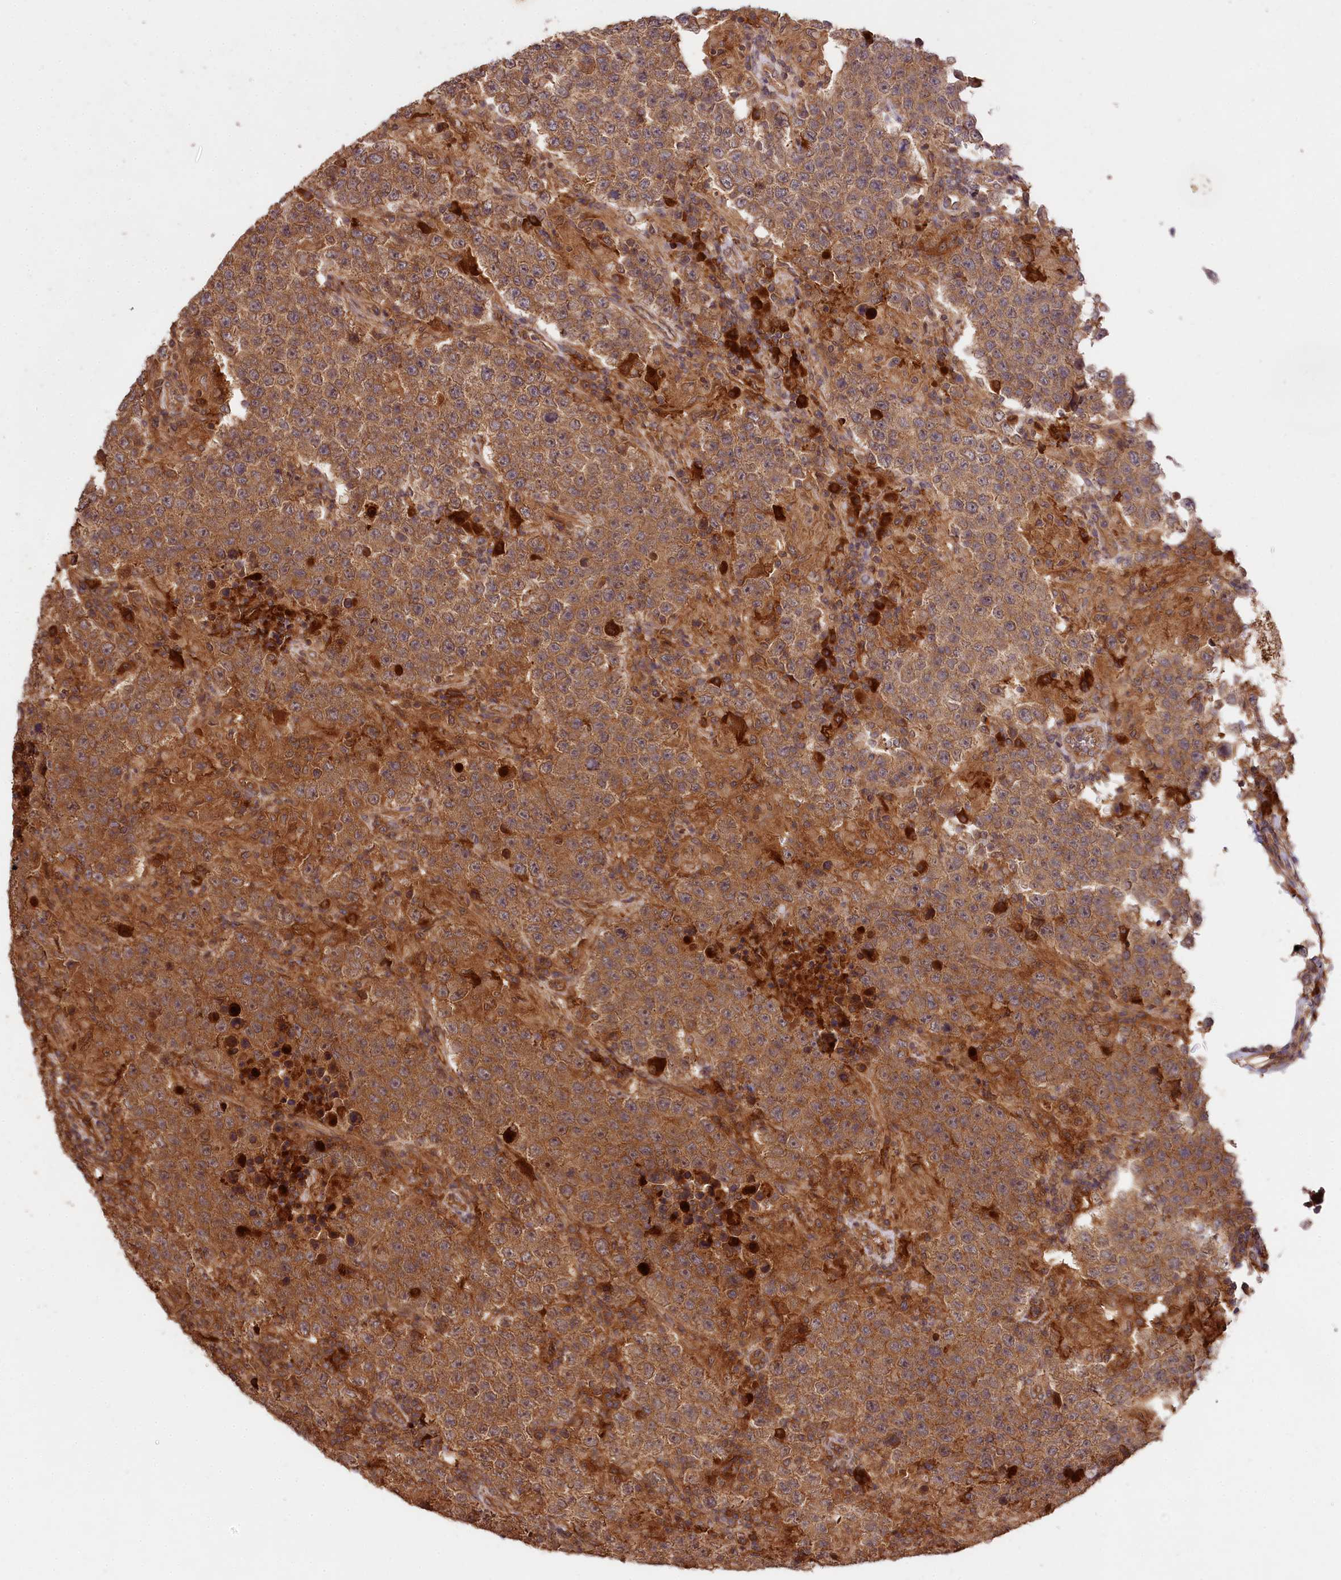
{"staining": {"intensity": "moderate", "quantity": ">75%", "location": "cytoplasmic/membranous"}, "tissue": "testis cancer", "cell_type": "Tumor cells", "image_type": "cancer", "snomed": [{"axis": "morphology", "description": "Normal tissue, NOS"}, {"axis": "morphology", "description": "Urothelial carcinoma, High grade"}, {"axis": "morphology", "description": "Seminoma, NOS"}, {"axis": "morphology", "description": "Carcinoma, Embryonal, NOS"}, {"axis": "topography", "description": "Urinary bladder"}, {"axis": "topography", "description": "Testis"}], "caption": "An immunohistochemistry (IHC) photomicrograph of neoplastic tissue is shown. Protein staining in brown labels moderate cytoplasmic/membranous positivity in embryonal carcinoma (testis) within tumor cells. Nuclei are stained in blue.", "gene": "MCF2L2", "patient": {"sex": "male", "age": 41}}